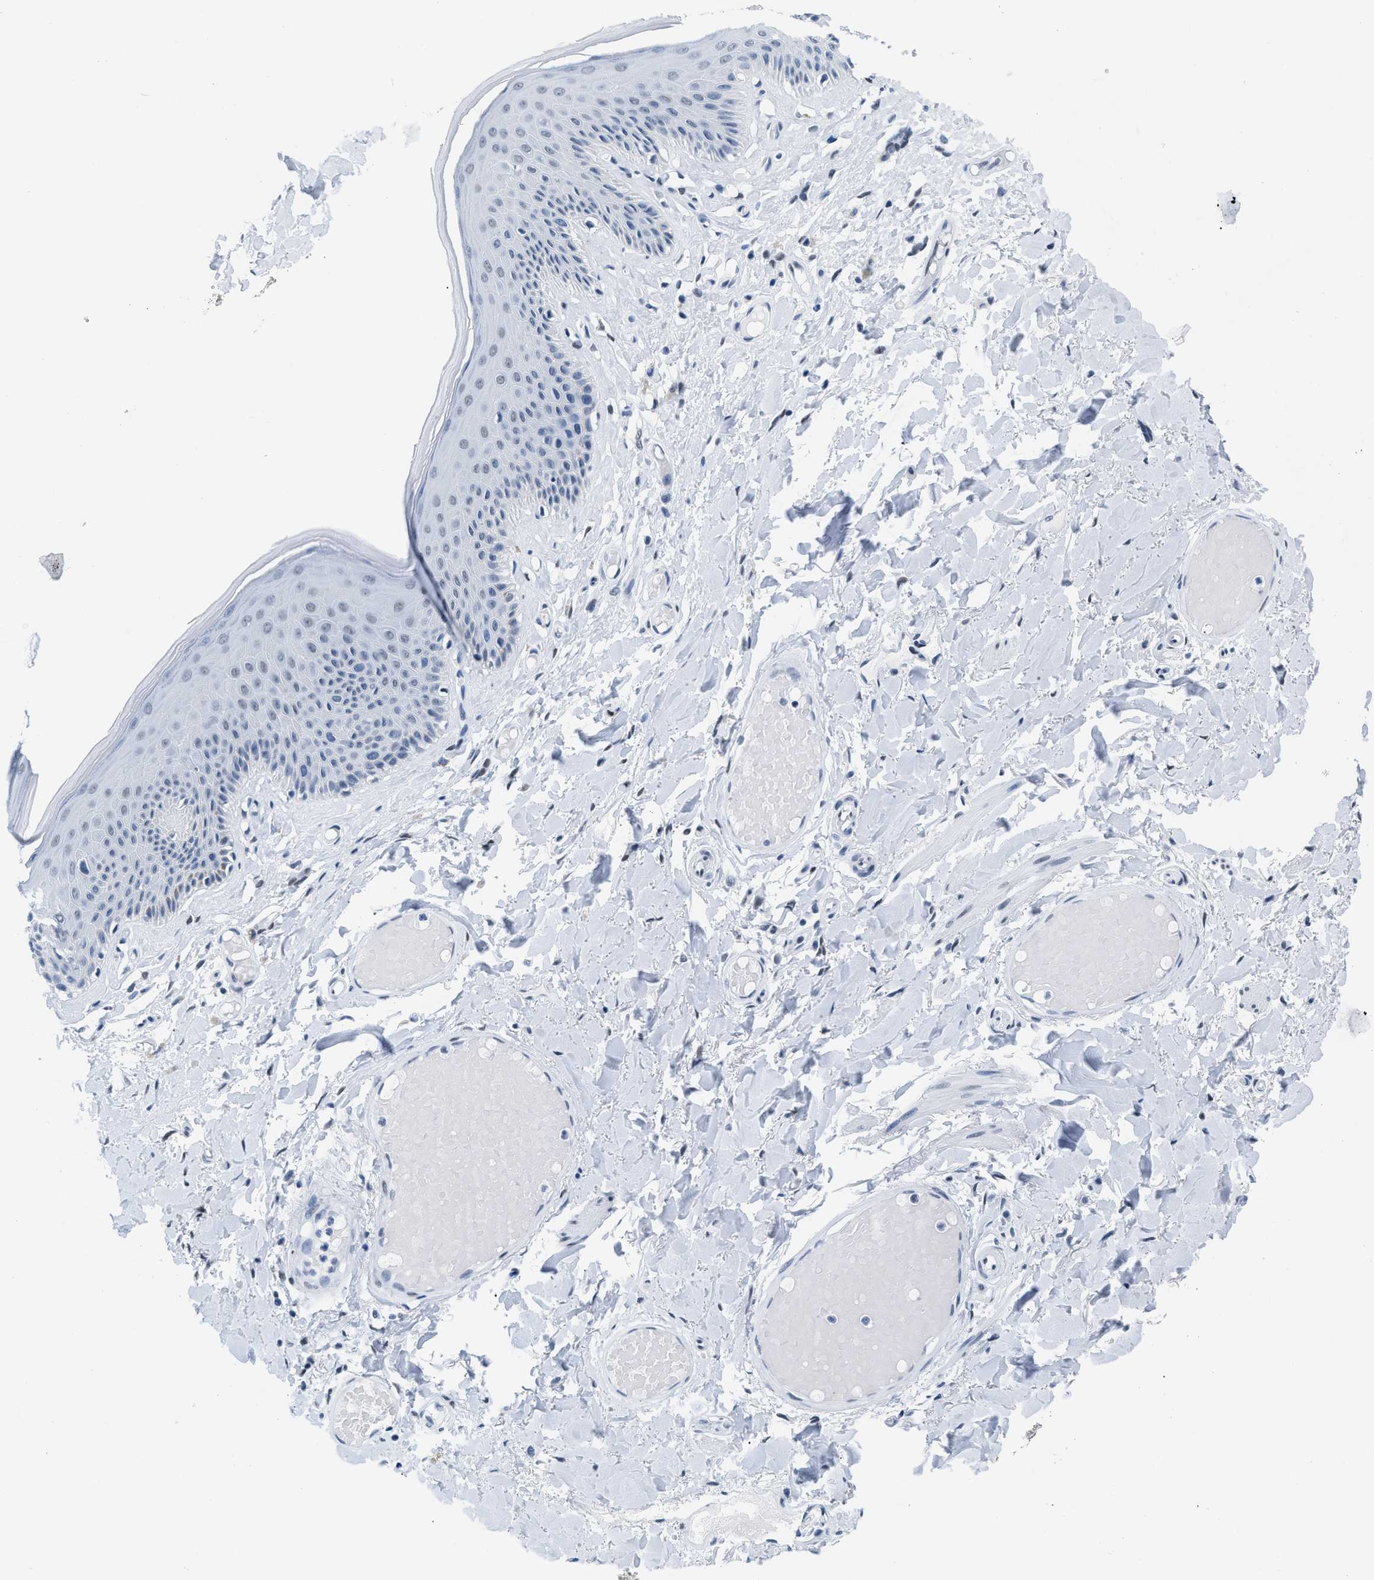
{"staining": {"intensity": "moderate", "quantity": "<25%", "location": "cytoplasmic/membranous,nuclear"}, "tissue": "skin", "cell_type": "Epidermal cells", "image_type": "normal", "snomed": [{"axis": "morphology", "description": "Normal tissue, NOS"}, {"axis": "topography", "description": "Vulva"}], "caption": "This is an image of immunohistochemistry staining of benign skin, which shows moderate expression in the cytoplasmic/membranous,nuclear of epidermal cells.", "gene": "CTBP1", "patient": {"sex": "female", "age": 73}}